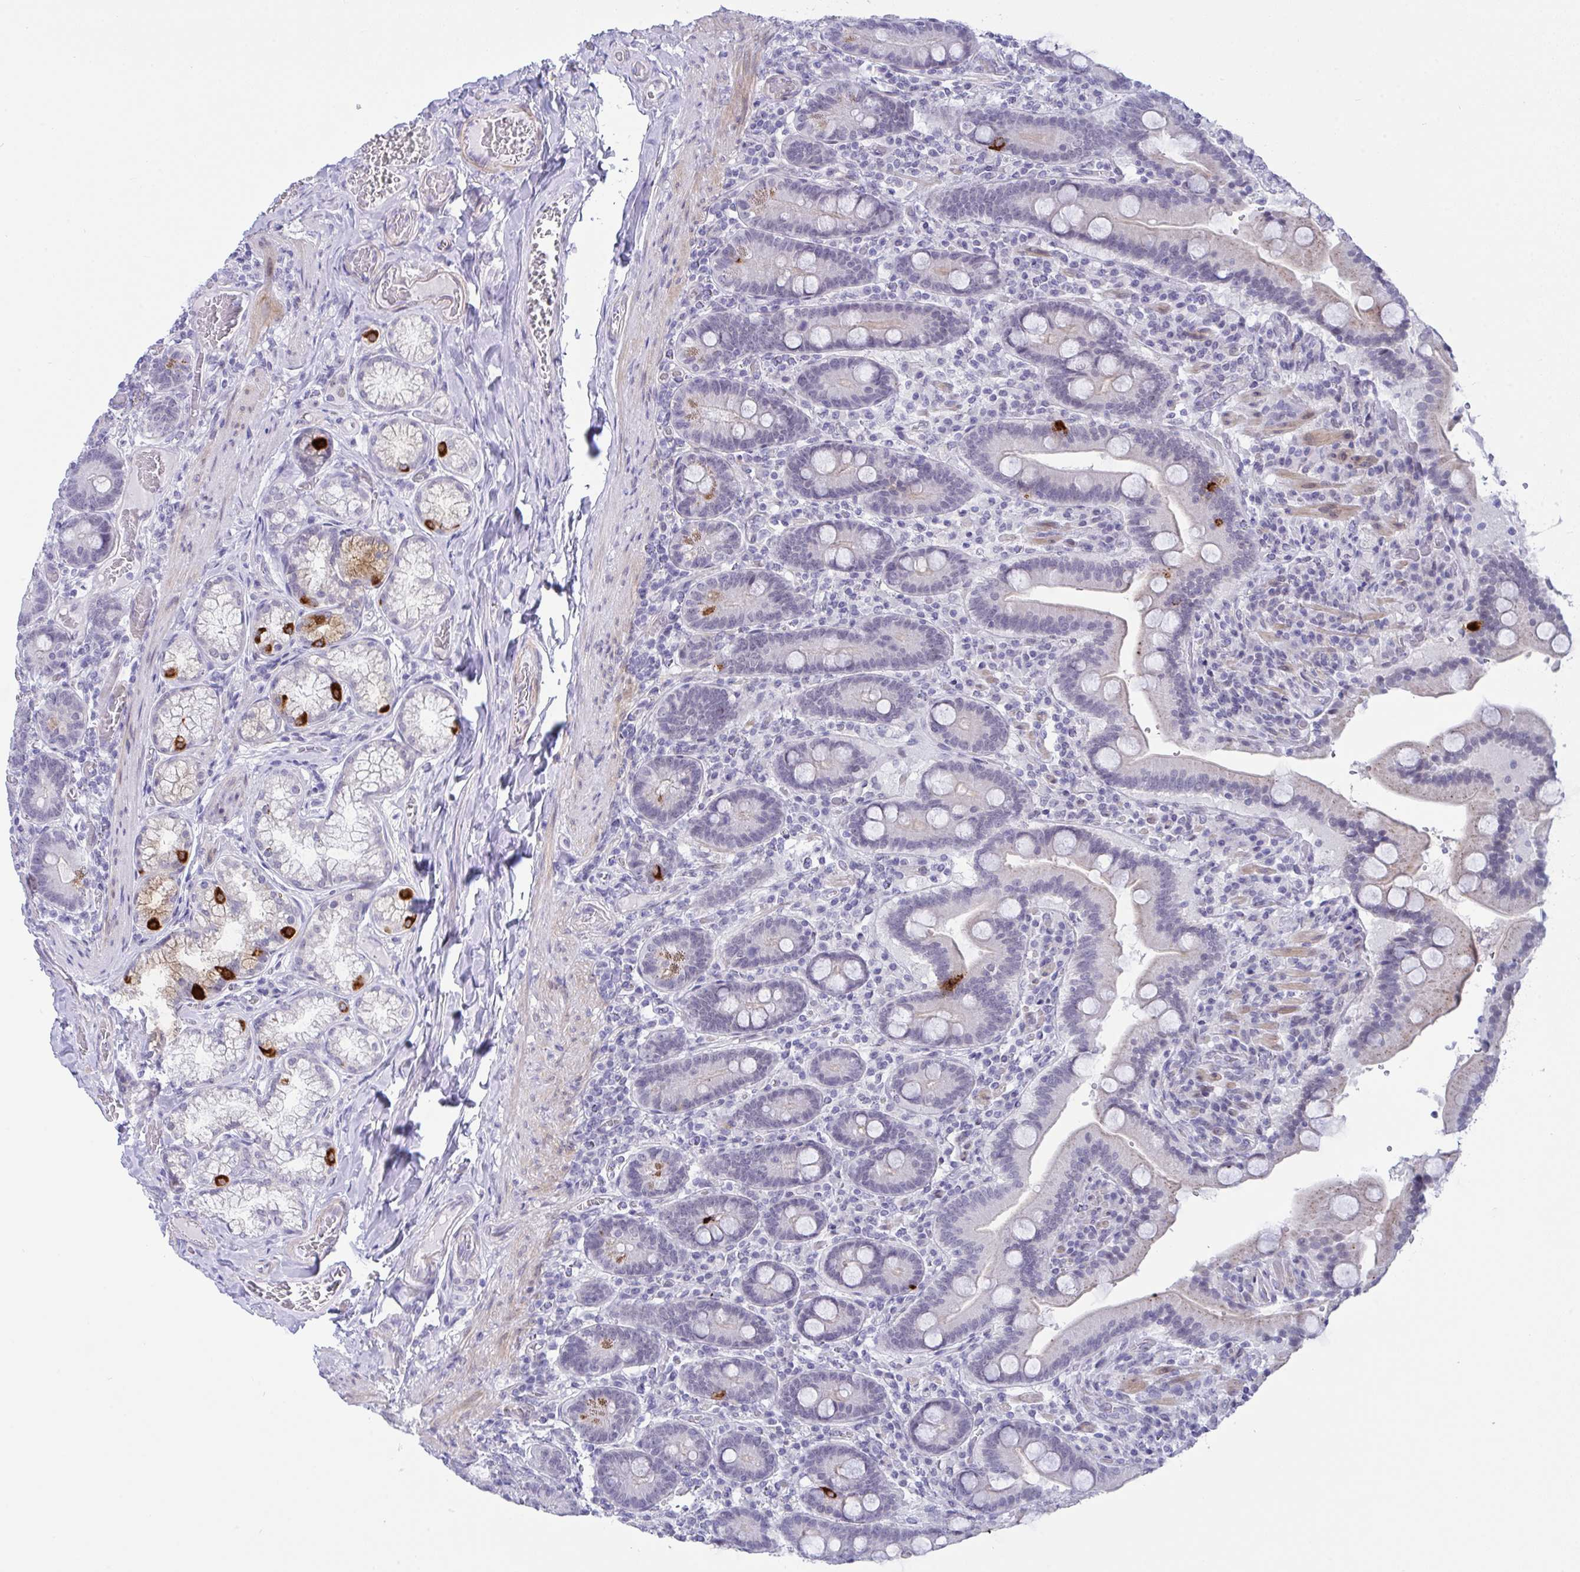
{"staining": {"intensity": "strong", "quantity": "<25%", "location": "cytoplasmic/membranous"}, "tissue": "duodenum", "cell_type": "Glandular cells", "image_type": "normal", "snomed": [{"axis": "morphology", "description": "Normal tissue, NOS"}, {"axis": "topography", "description": "Duodenum"}], "caption": "Immunohistochemical staining of unremarkable human duodenum exhibits strong cytoplasmic/membranous protein expression in approximately <25% of glandular cells.", "gene": "FBXL22", "patient": {"sex": "female", "age": 62}}